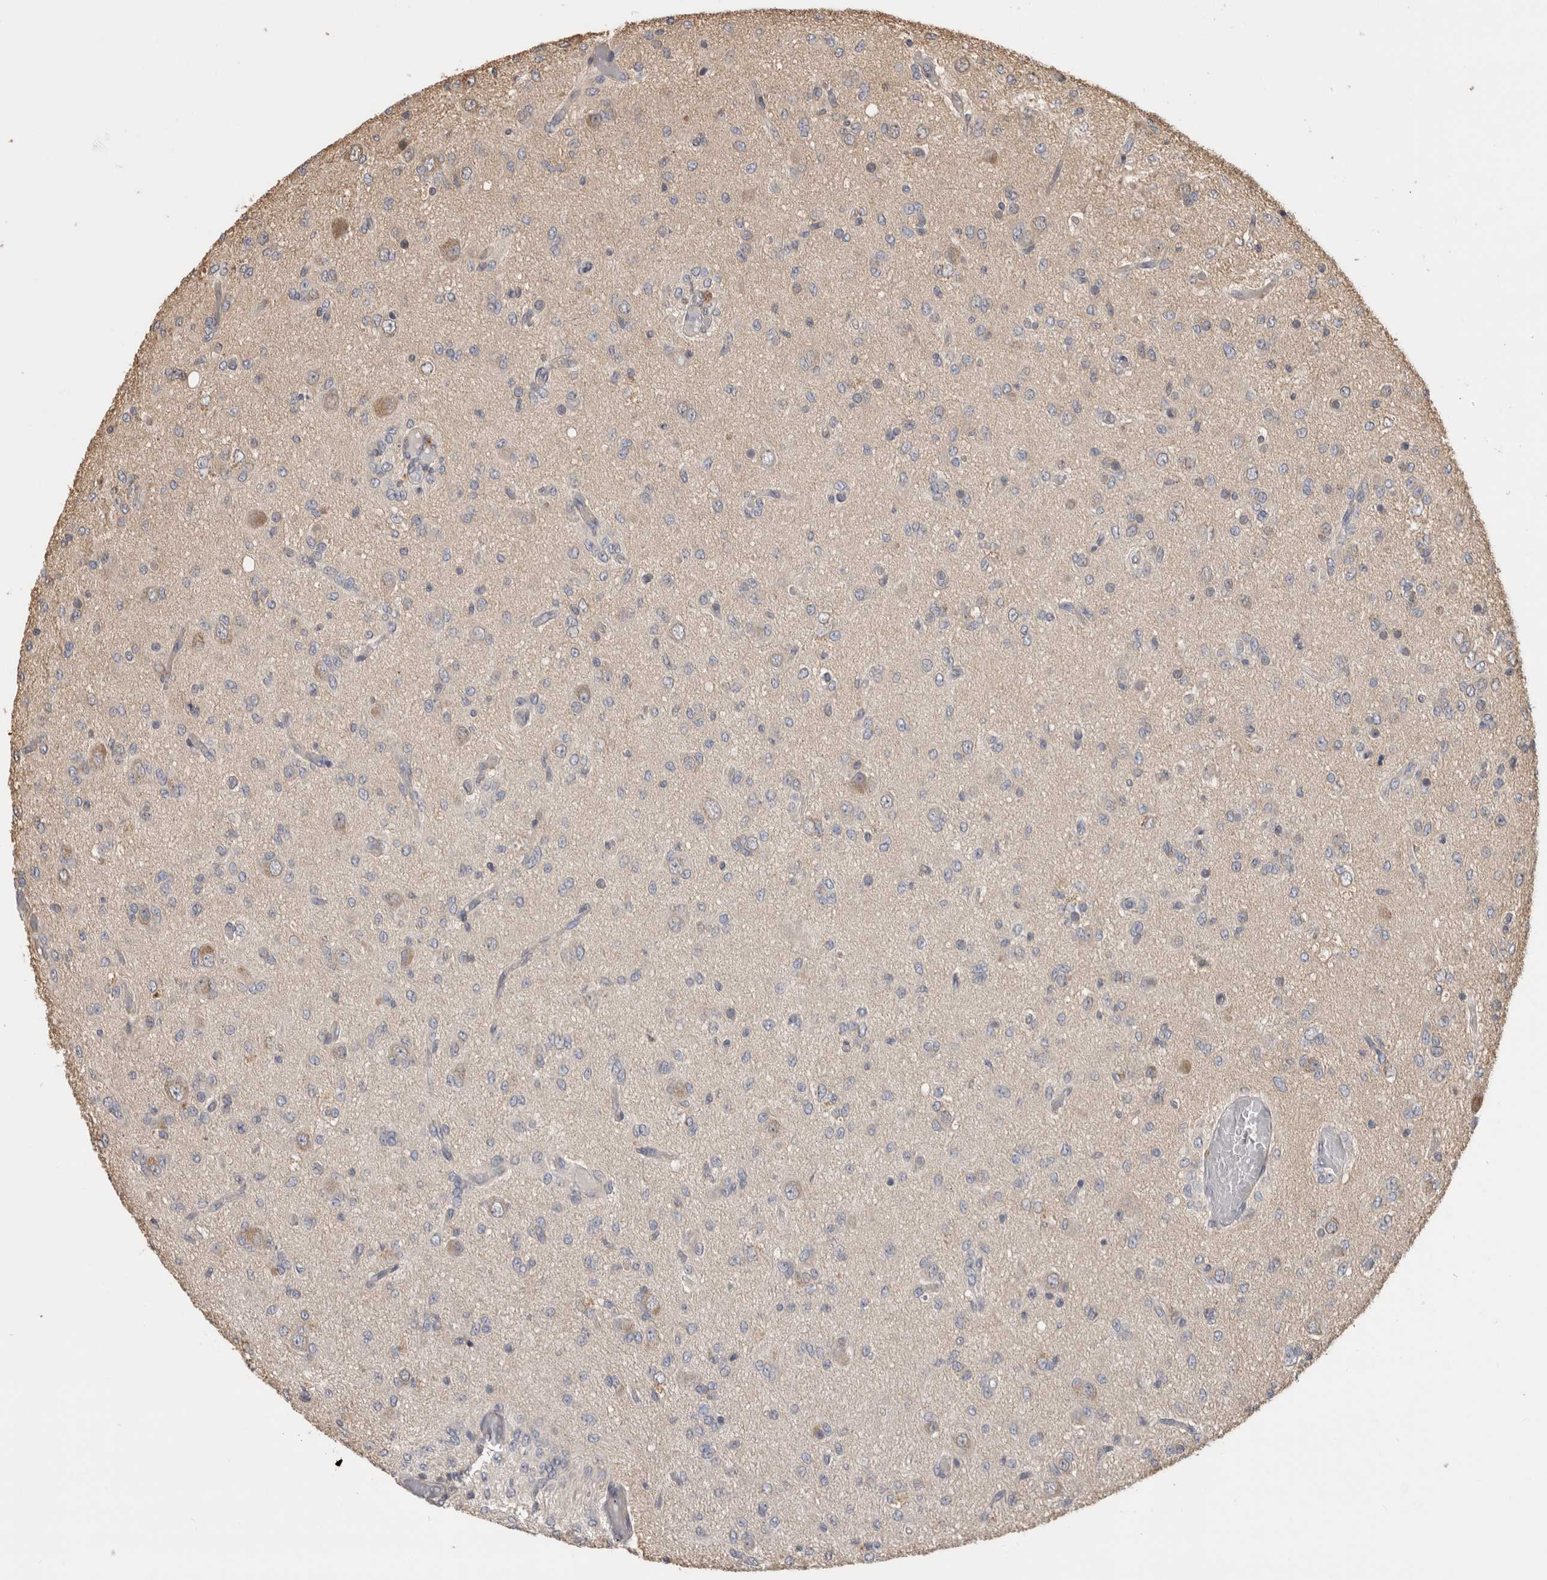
{"staining": {"intensity": "negative", "quantity": "none", "location": "none"}, "tissue": "glioma", "cell_type": "Tumor cells", "image_type": "cancer", "snomed": [{"axis": "morphology", "description": "Glioma, malignant, High grade"}, {"axis": "topography", "description": "Brain"}], "caption": "The photomicrograph displays no staining of tumor cells in malignant glioma (high-grade).", "gene": "CLIP1", "patient": {"sex": "female", "age": 59}}